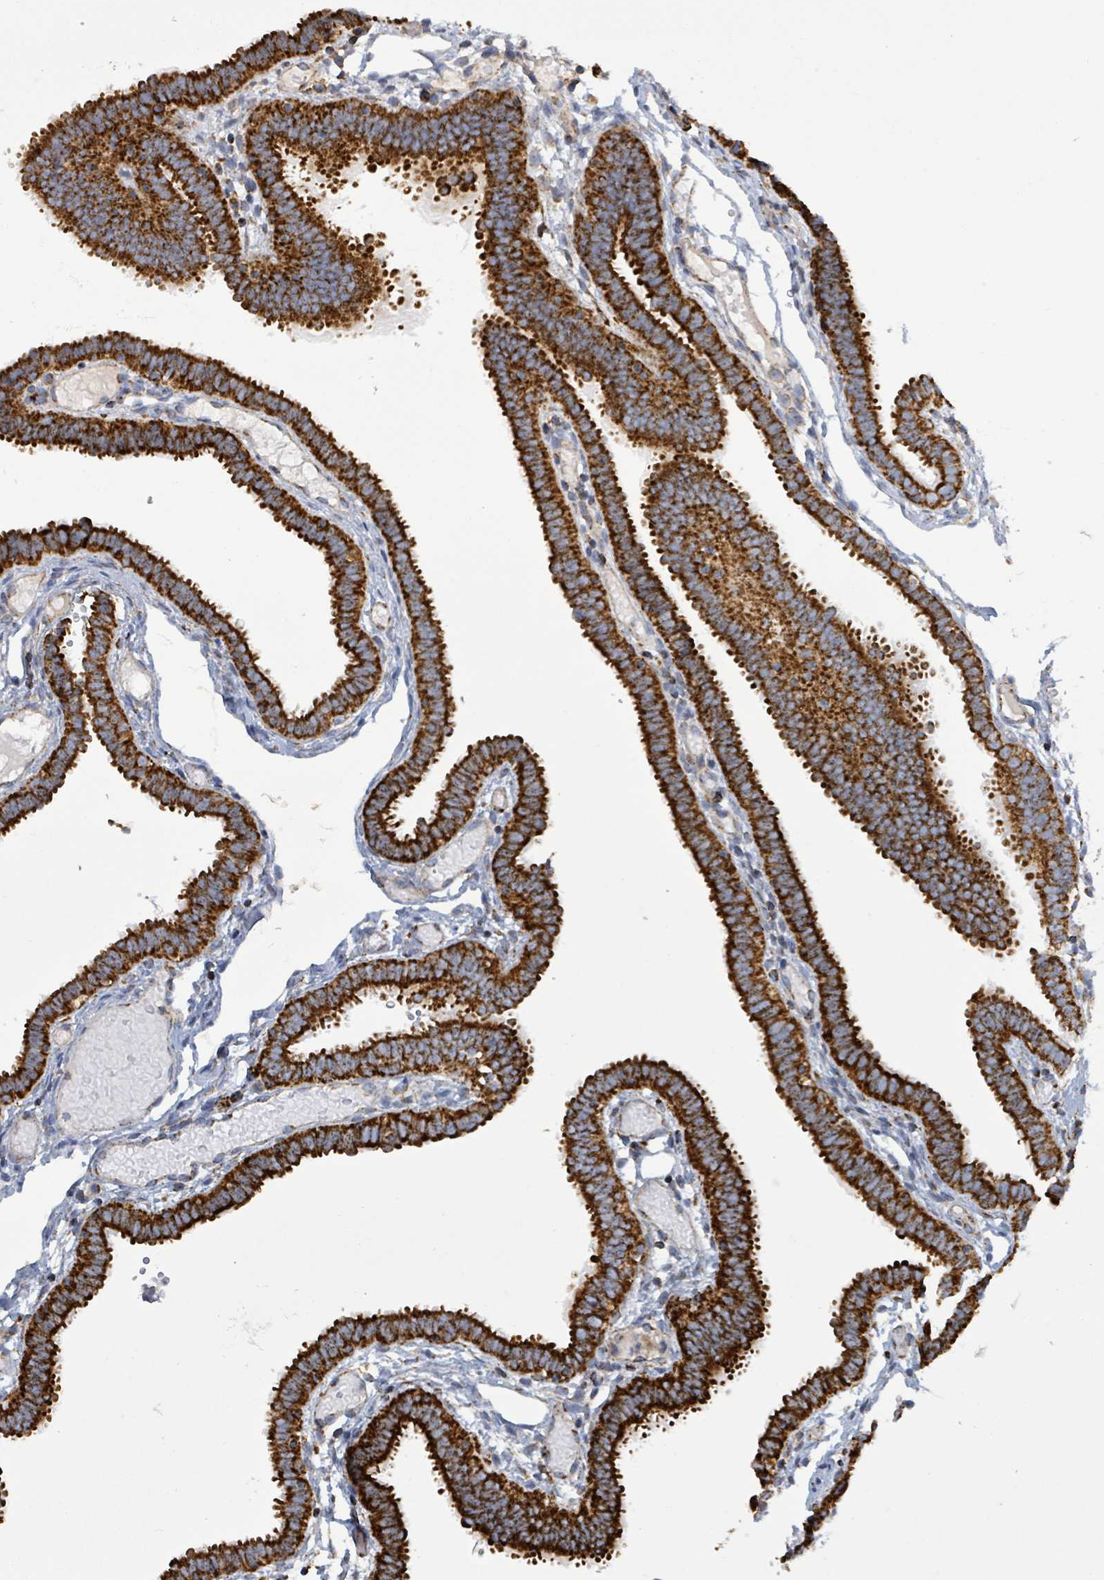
{"staining": {"intensity": "strong", "quantity": ">75%", "location": "cytoplasmic/membranous"}, "tissue": "fallopian tube", "cell_type": "Glandular cells", "image_type": "normal", "snomed": [{"axis": "morphology", "description": "Normal tissue, NOS"}, {"axis": "topography", "description": "Fallopian tube"}], "caption": "A histopathology image showing strong cytoplasmic/membranous expression in approximately >75% of glandular cells in benign fallopian tube, as visualized by brown immunohistochemical staining.", "gene": "SUCLG2", "patient": {"sex": "female", "age": 37}}